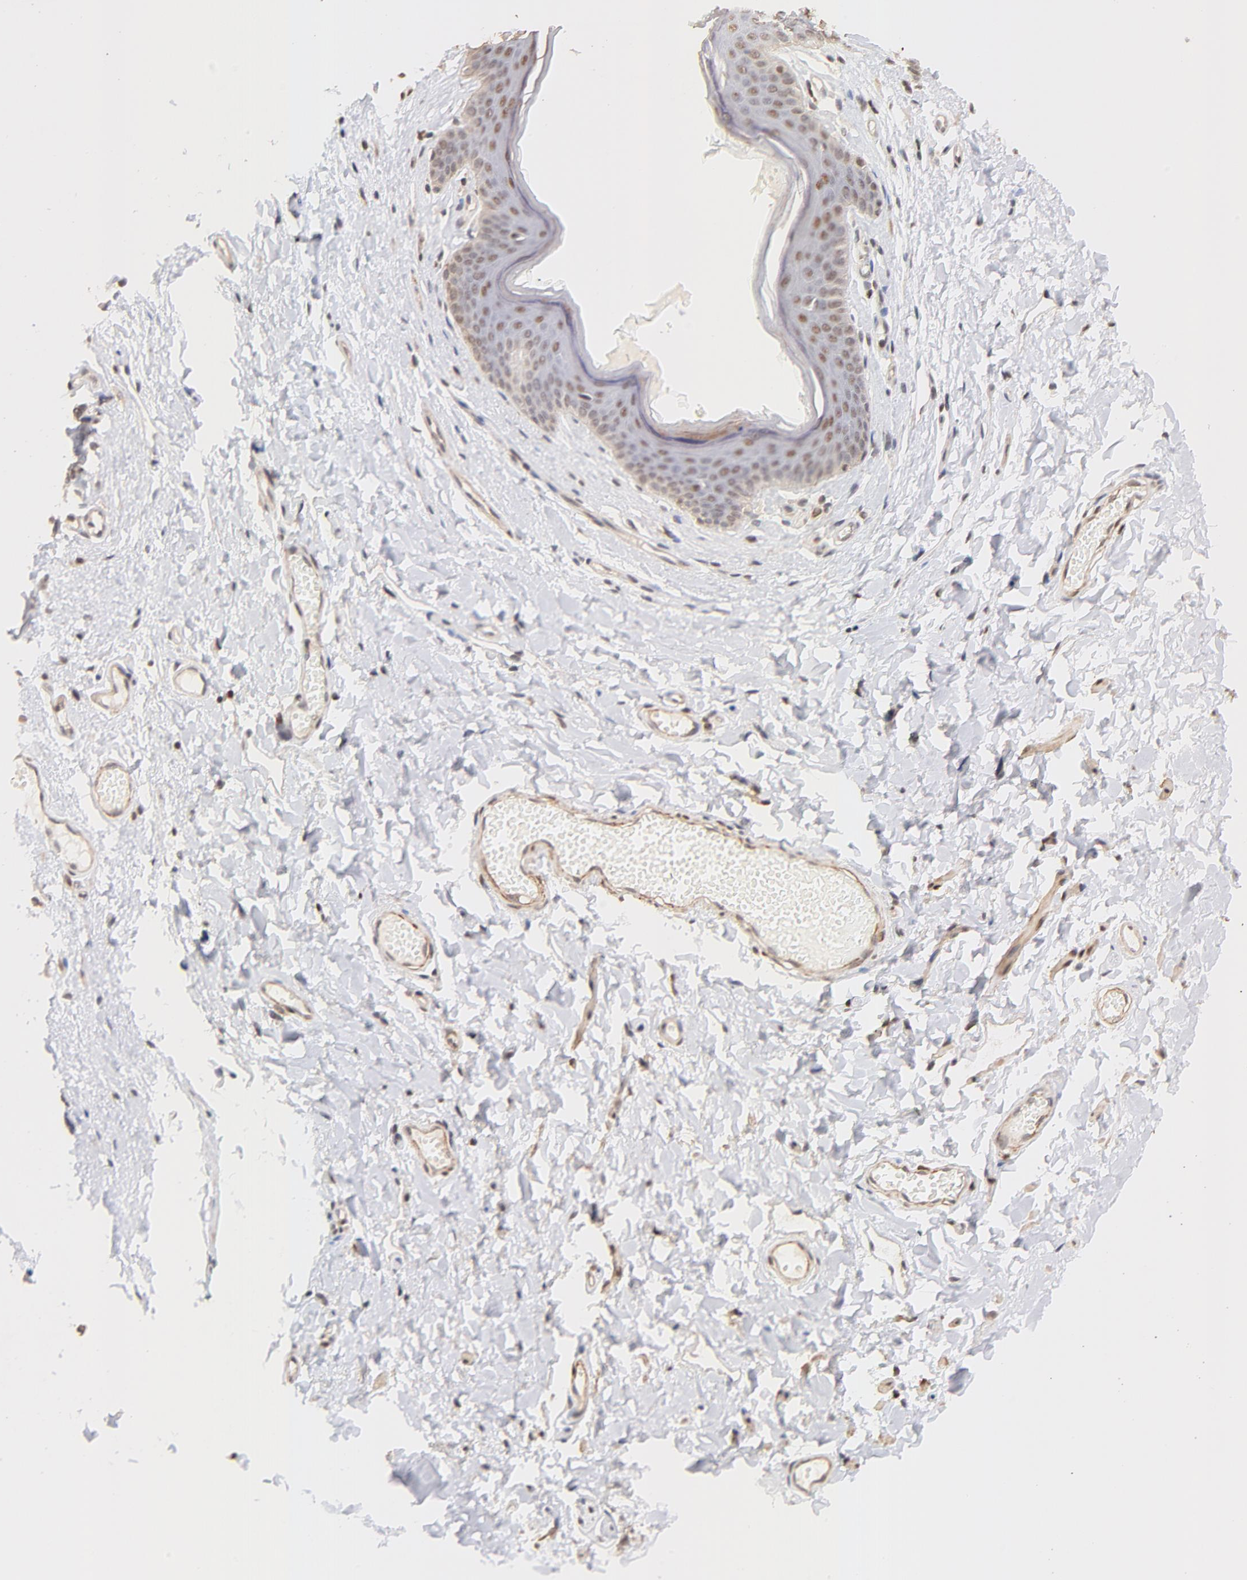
{"staining": {"intensity": "weak", "quantity": ">75%", "location": "nuclear"}, "tissue": "skin", "cell_type": "Epidermal cells", "image_type": "normal", "snomed": [{"axis": "morphology", "description": "Normal tissue, NOS"}, {"axis": "morphology", "description": "Inflammation, NOS"}, {"axis": "topography", "description": "Vulva"}], "caption": "Immunohistochemistry (IHC) (DAB) staining of benign skin exhibits weak nuclear protein expression in approximately >75% of epidermal cells.", "gene": "ZFP92", "patient": {"sex": "female", "age": 84}}